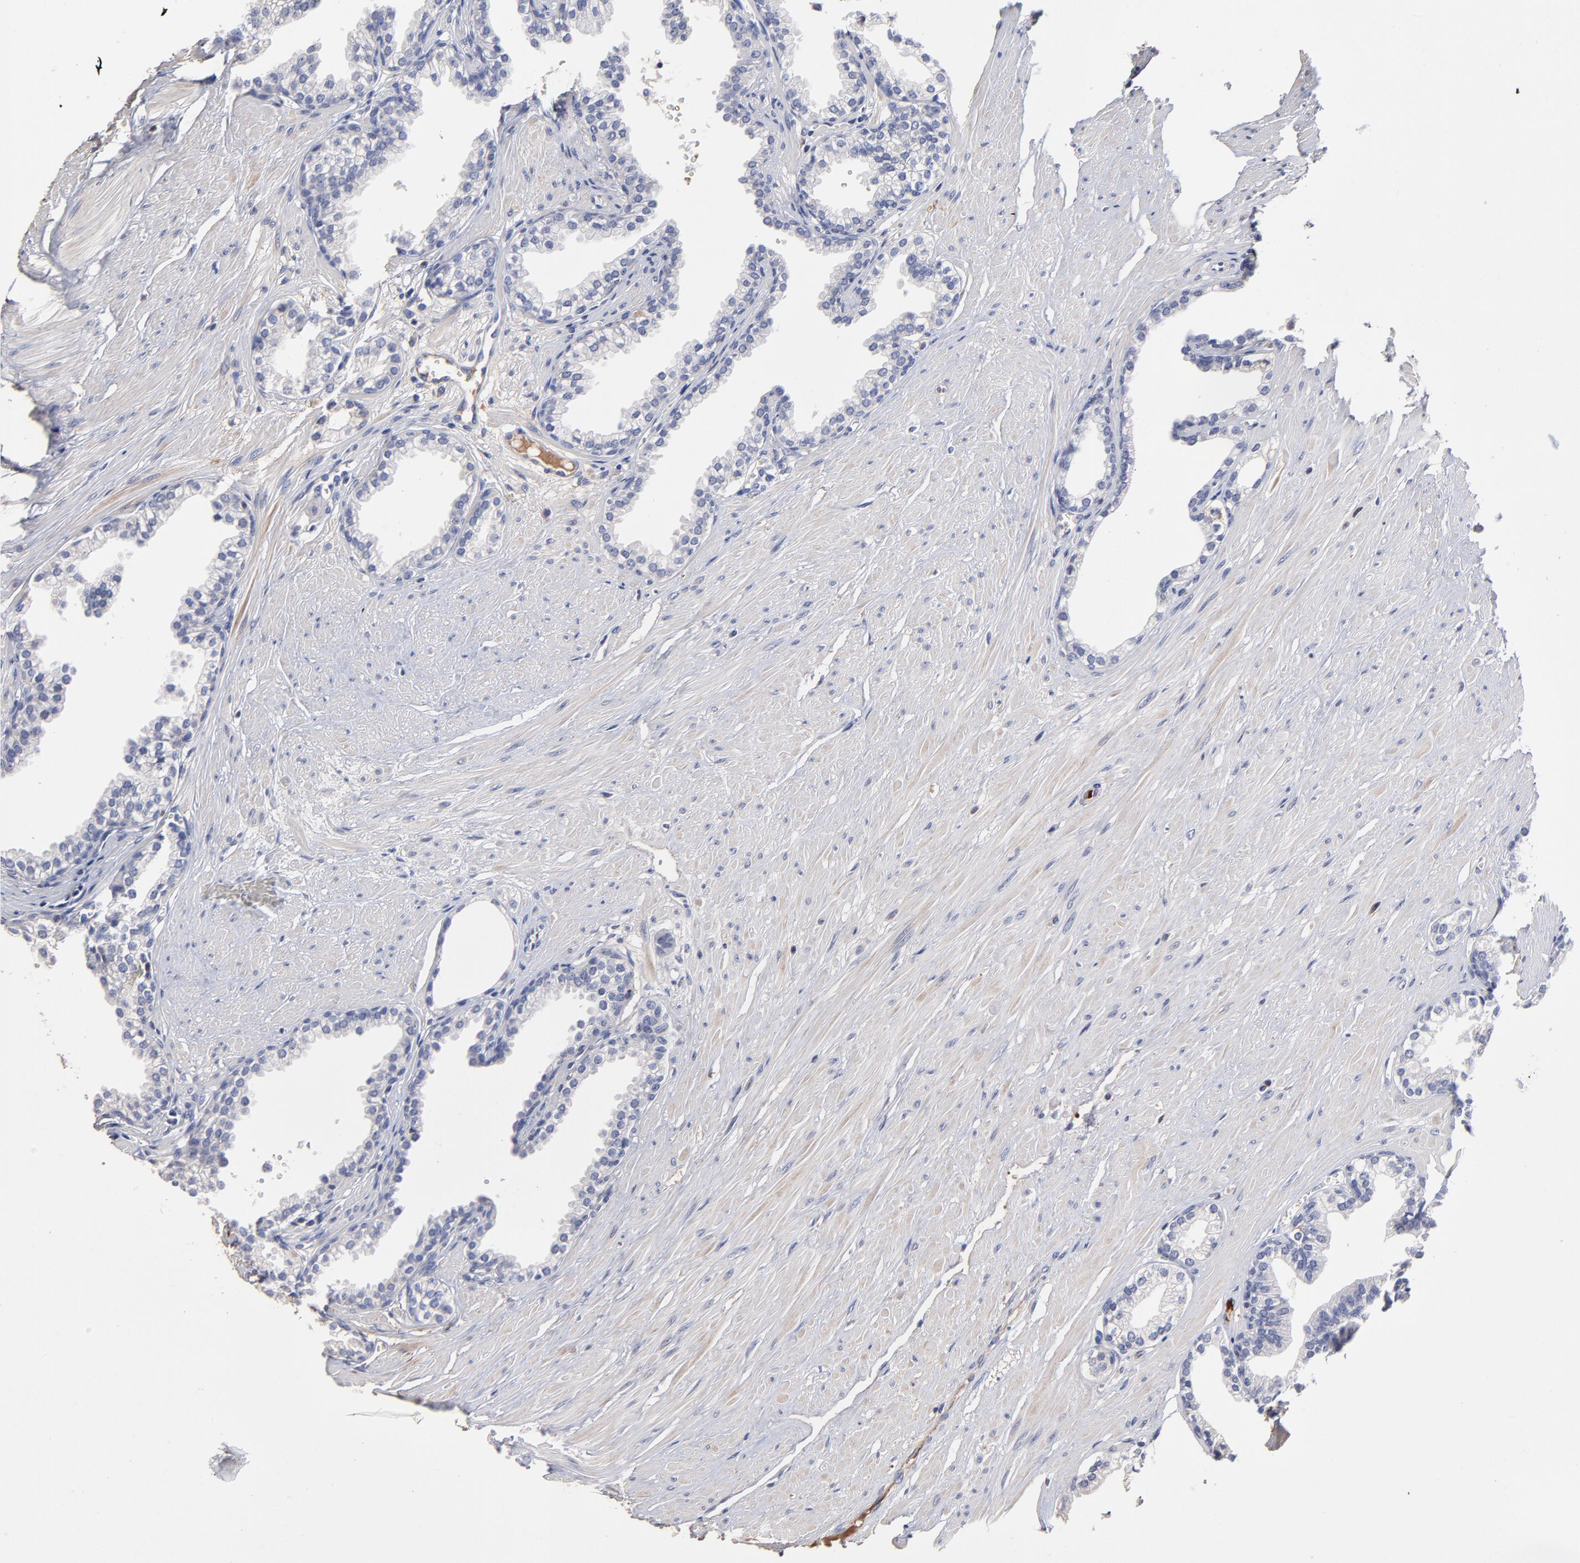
{"staining": {"intensity": "negative", "quantity": "none", "location": "none"}, "tissue": "prostate", "cell_type": "Glandular cells", "image_type": "normal", "snomed": [{"axis": "morphology", "description": "Normal tissue, NOS"}, {"axis": "topography", "description": "Prostate"}], "caption": "Benign prostate was stained to show a protein in brown. There is no significant expression in glandular cells. (DAB immunohistochemistry (IHC), high magnification).", "gene": "TRAT1", "patient": {"sex": "male", "age": 64}}